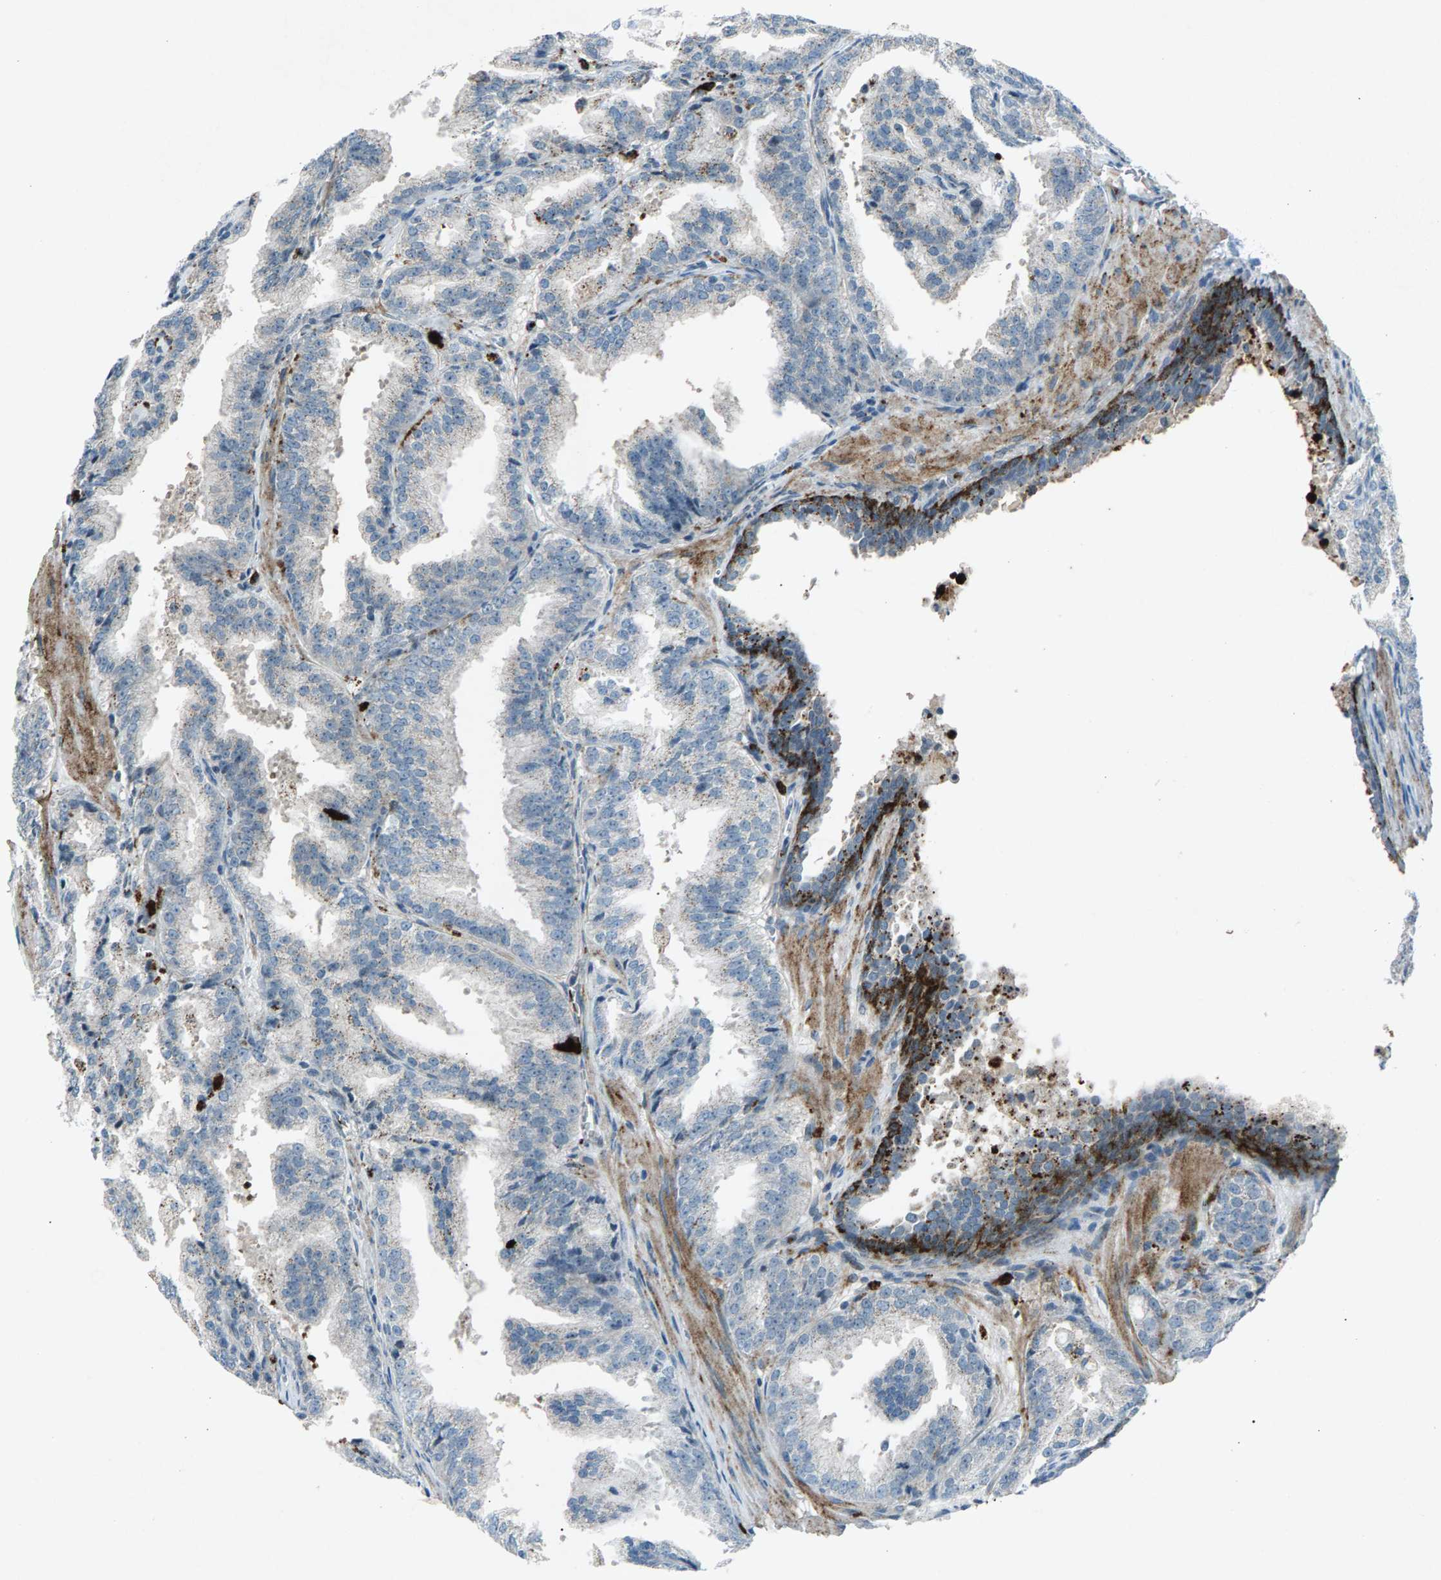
{"staining": {"intensity": "negative", "quantity": "none", "location": "none"}, "tissue": "prostate cancer", "cell_type": "Tumor cells", "image_type": "cancer", "snomed": [{"axis": "morphology", "description": "Adenocarcinoma, High grade"}, {"axis": "topography", "description": "Prostate"}], "caption": "The histopathology image exhibits no staining of tumor cells in high-grade adenocarcinoma (prostate).", "gene": "ZPR1", "patient": {"sex": "male", "age": 61}}